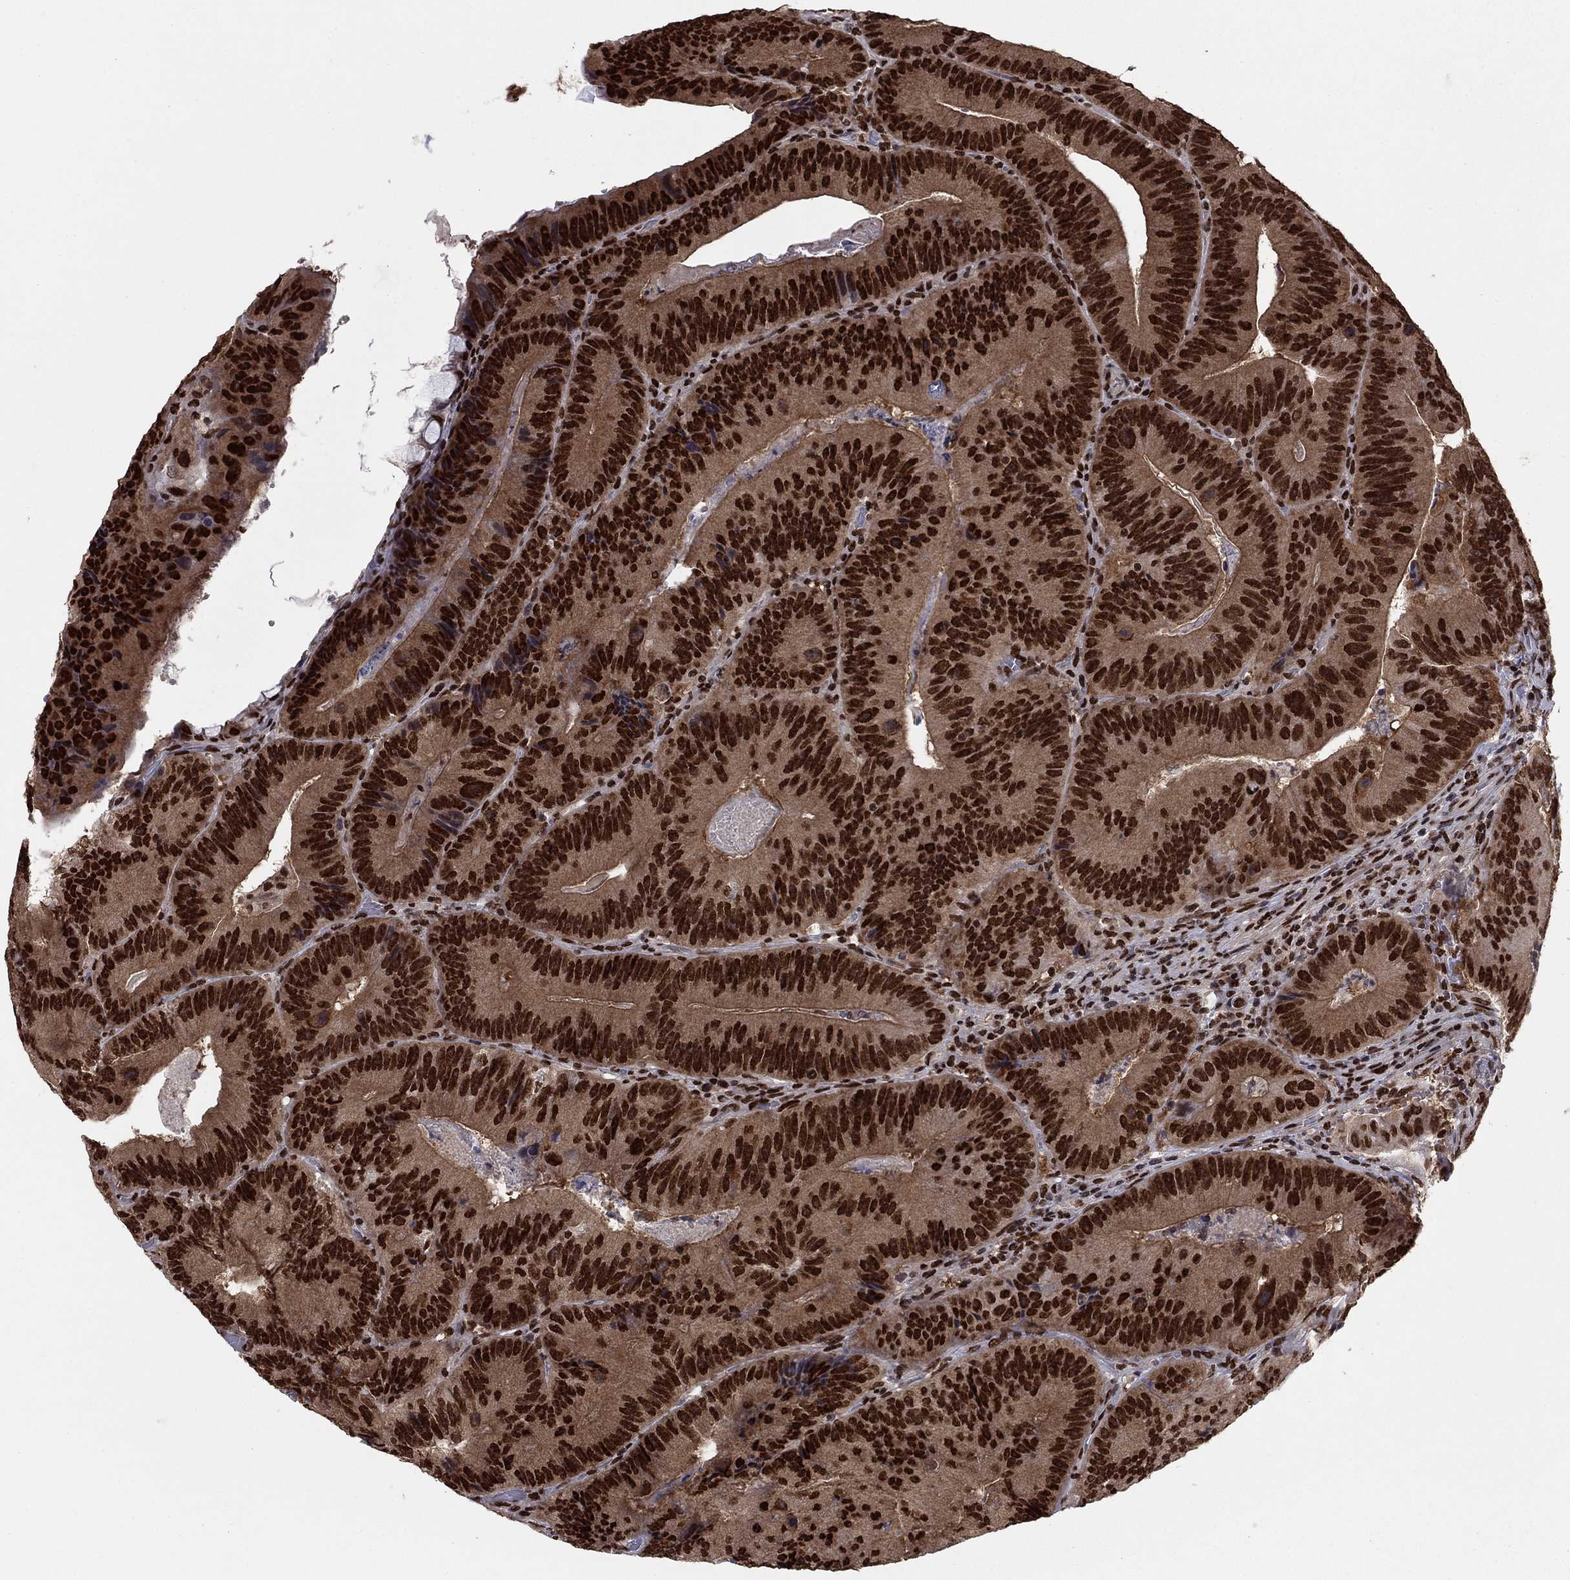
{"staining": {"intensity": "strong", "quantity": ">75%", "location": "nuclear"}, "tissue": "colorectal cancer", "cell_type": "Tumor cells", "image_type": "cancer", "snomed": [{"axis": "morphology", "description": "Adenocarcinoma, NOS"}, {"axis": "topography", "description": "Colon"}], "caption": "Immunohistochemistry (IHC) micrograph of colorectal cancer stained for a protein (brown), which shows high levels of strong nuclear staining in about >75% of tumor cells.", "gene": "USP54", "patient": {"sex": "female", "age": 86}}